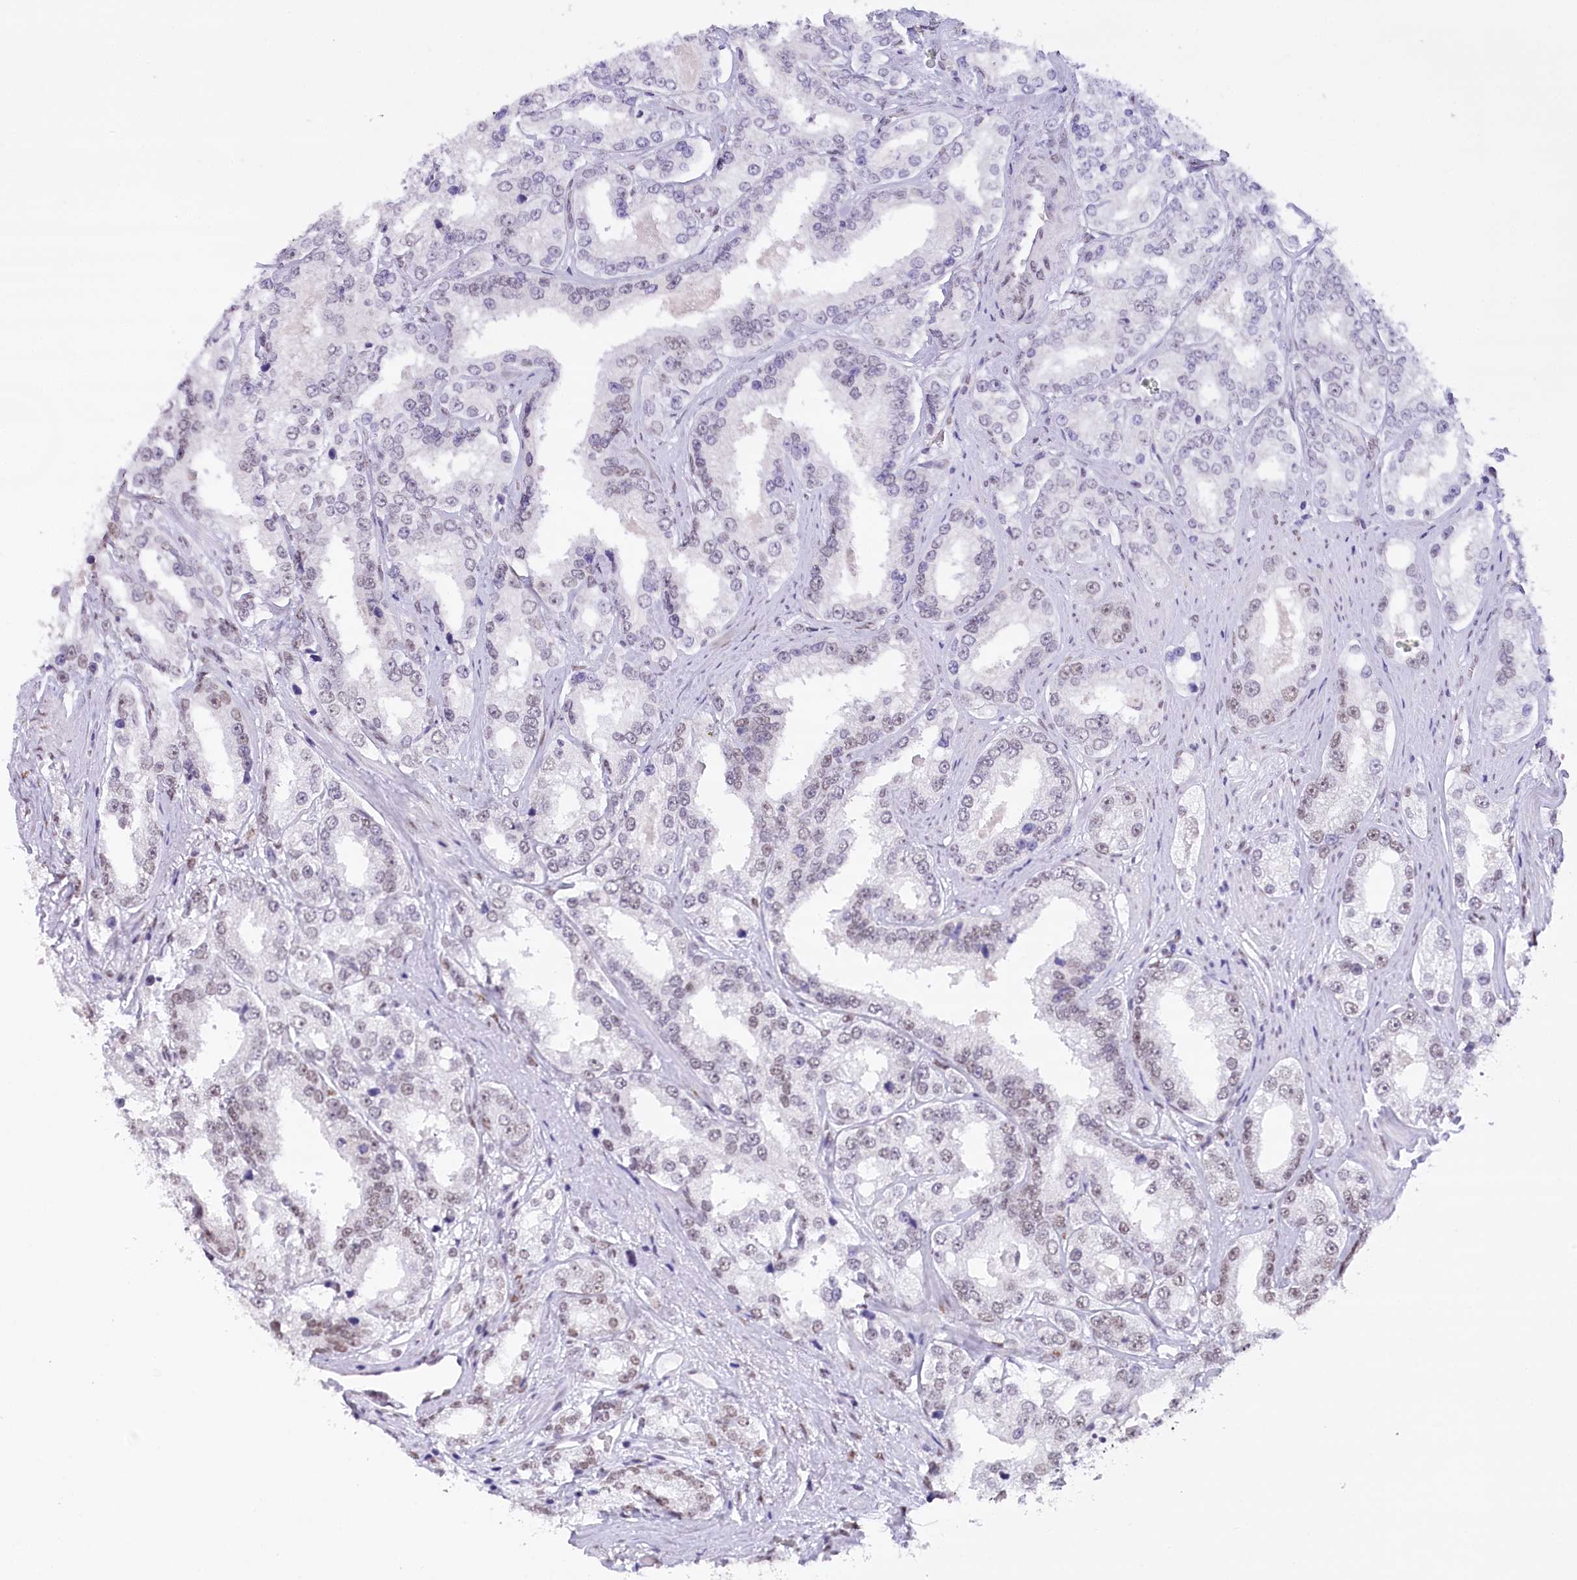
{"staining": {"intensity": "negative", "quantity": "none", "location": "none"}, "tissue": "prostate cancer", "cell_type": "Tumor cells", "image_type": "cancer", "snomed": [{"axis": "morphology", "description": "Normal tissue, NOS"}, {"axis": "morphology", "description": "Adenocarcinoma, High grade"}, {"axis": "topography", "description": "Prostate"}], "caption": "Tumor cells are negative for brown protein staining in adenocarcinoma (high-grade) (prostate). Brightfield microscopy of immunohistochemistry stained with DAB (brown) and hematoxylin (blue), captured at high magnification.", "gene": "HNRNPA0", "patient": {"sex": "male", "age": 83}}